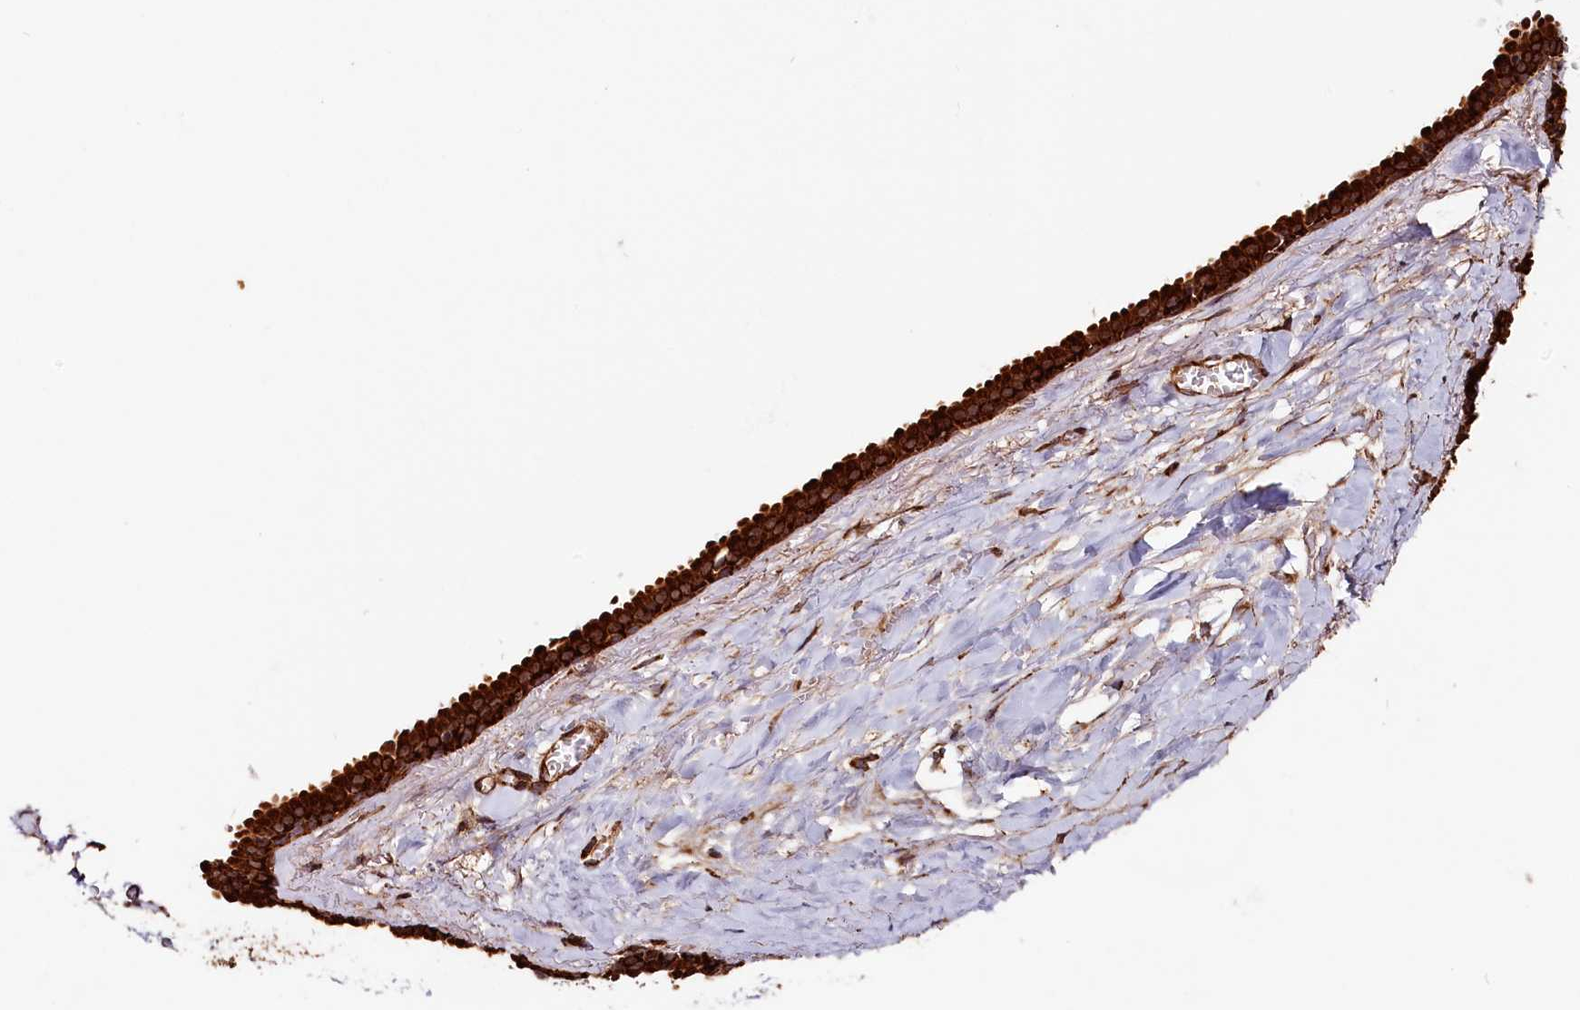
{"staining": {"intensity": "weak", "quantity": ">75%", "location": "cytoplasmic/membranous"}, "tissue": "adipose tissue", "cell_type": "Adipocytes", "image_type": "normal", "snomed": [{"axis": "morphology", "description": "Normal tissue, NOS"}, {"axis": "topography", "description": "Salivary gland"}, {"axis": "topography", "description": "Peripheral nerve tissue"}], "caption": "Immunohistochemical staining of normal human adipose tissue exhibits weak cytoplasmic/membranous protein expression in about >75% of adipocytes.", "gene": "MACROD1", "patient": {"sex": "male", "age": 62}}